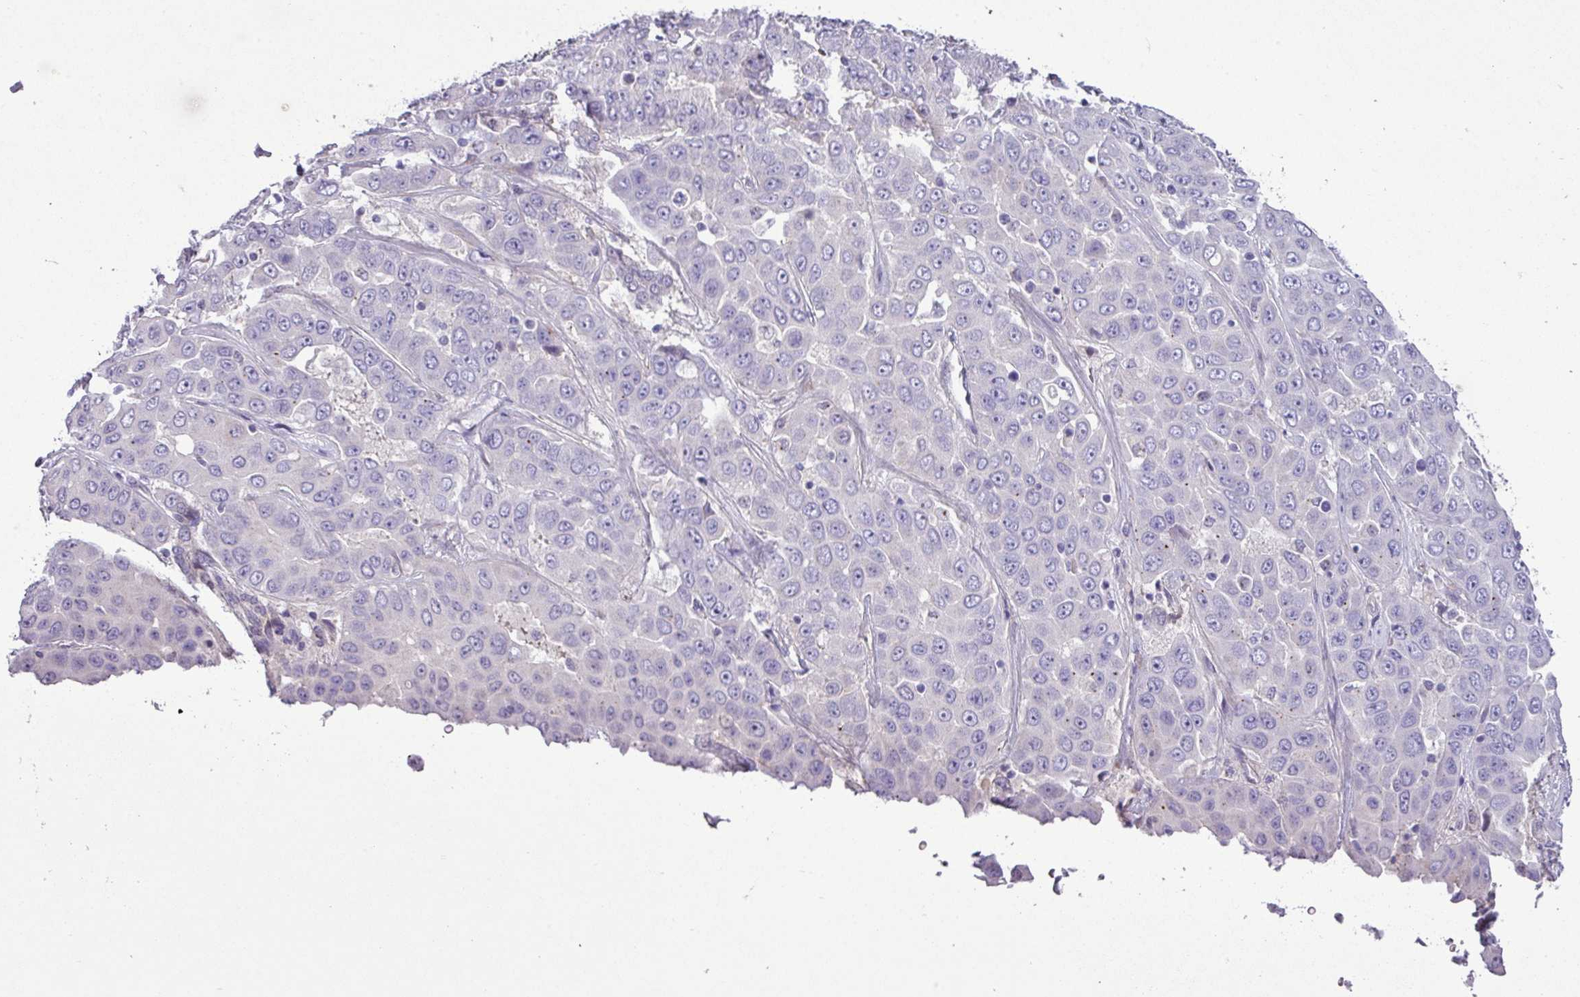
{"staining": {"intensity": "negative", "quantity": "none", "location": "none"}, "tissue": "liver cancer", "cell_type": "Tumor cells", "image_type": "cancer", "snomed": [{"axis": "morphology", "description": "Cholangiocarcinoma"}, {"axis": "topography", "description": "Liver"}], "caption": "The photomicrograph displays no staining of tumor cells in liver cancer (cholangiocarcinoma).", "gene": "SPINK8", "patient": {"sex": "female", "age": 52}}